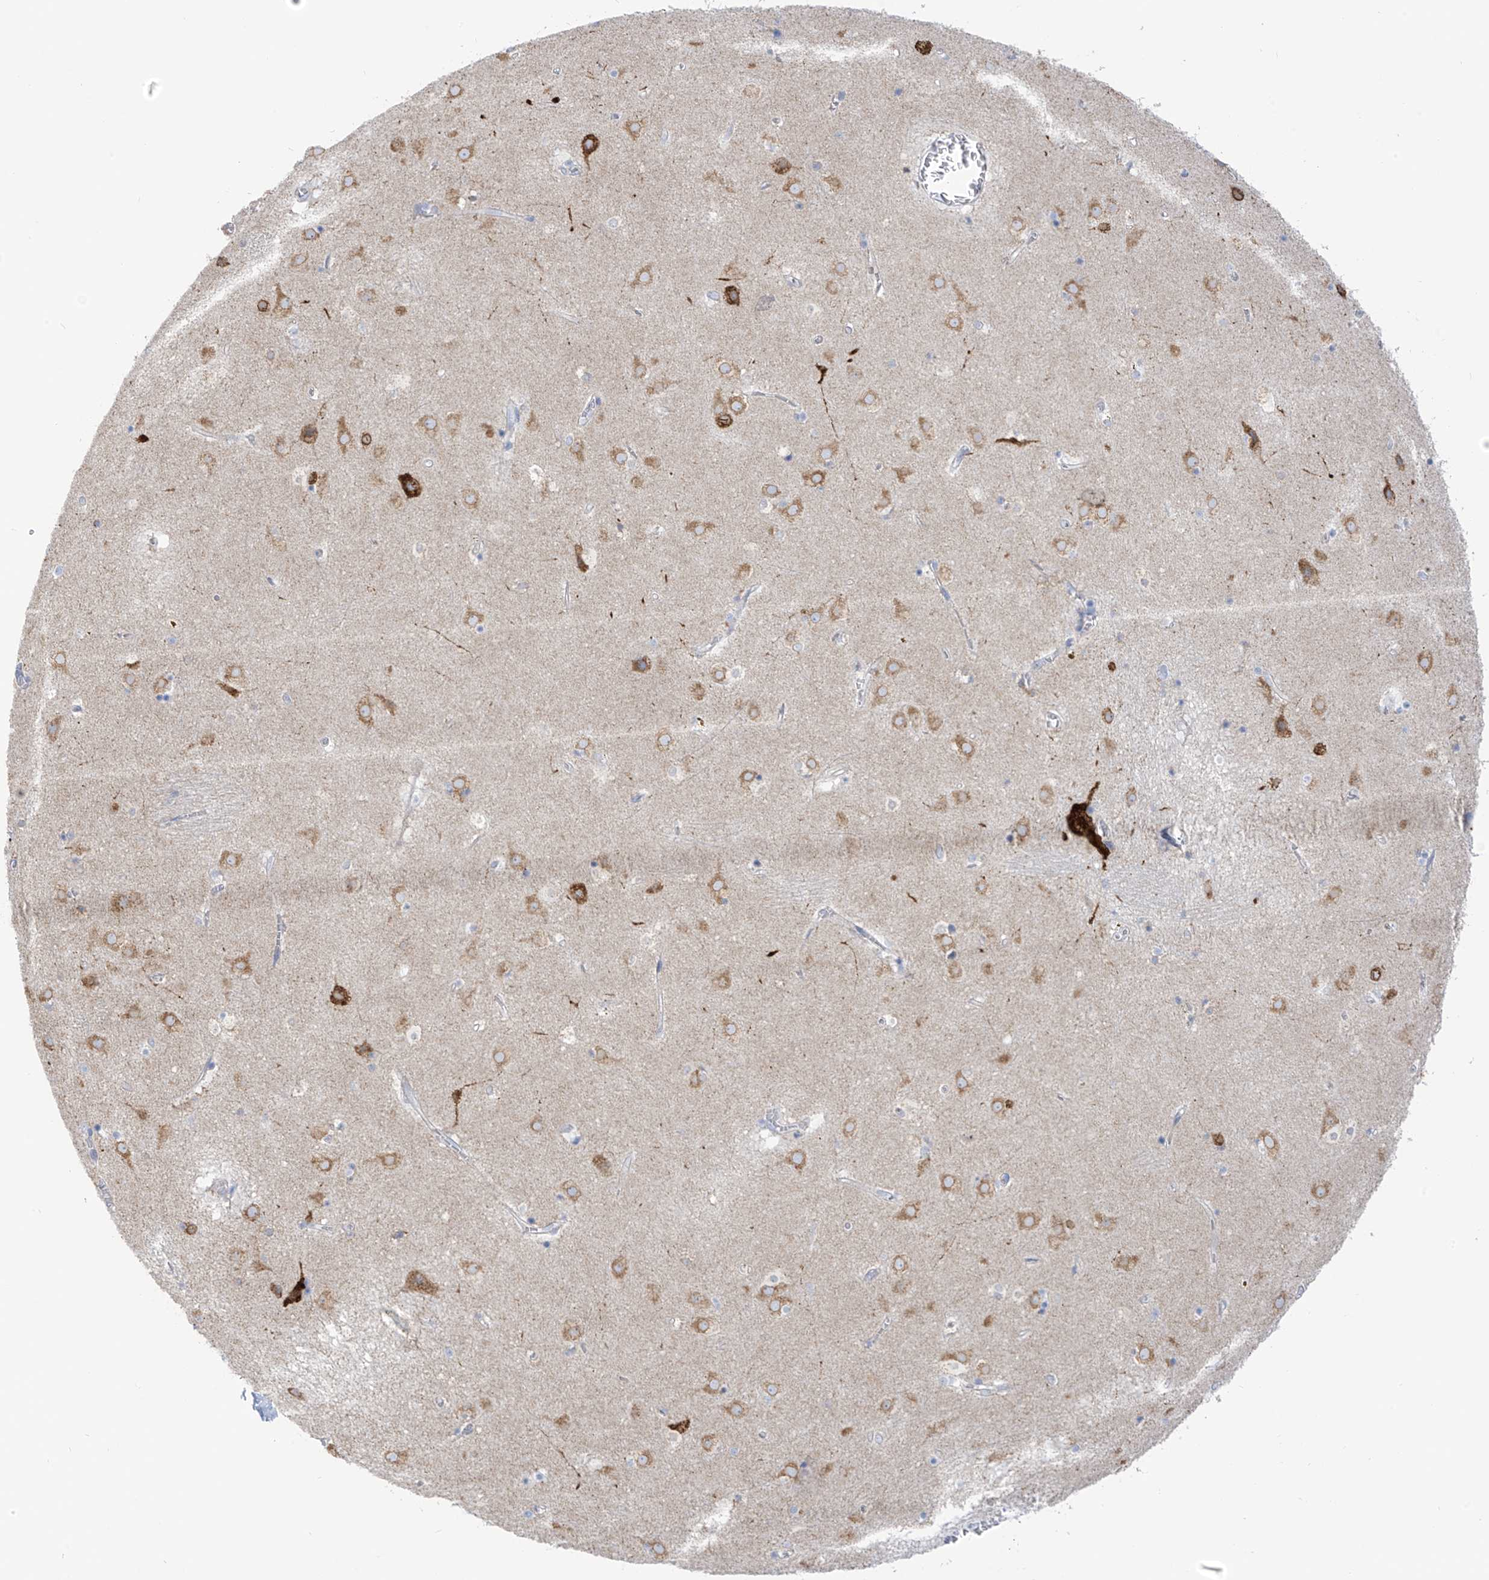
{"staining": {"intensity": "negative", "quantity": "none", "location": "none"}, "tissue": "caudate", "cell_type": "Glial cells", "image_type": "normal", "snomed": [{"axis": "morphology", "description": "Normal tissue, NOS"}, {"axis": "topography", "description": "Lateral ventricle wall"}], "caption": "This is an immunohistochemistry photomicrograph of normal human caudate. There is no expression in glial cells.", "gene": "RCN2", "patient": {"sex": "male", "age": 70}}